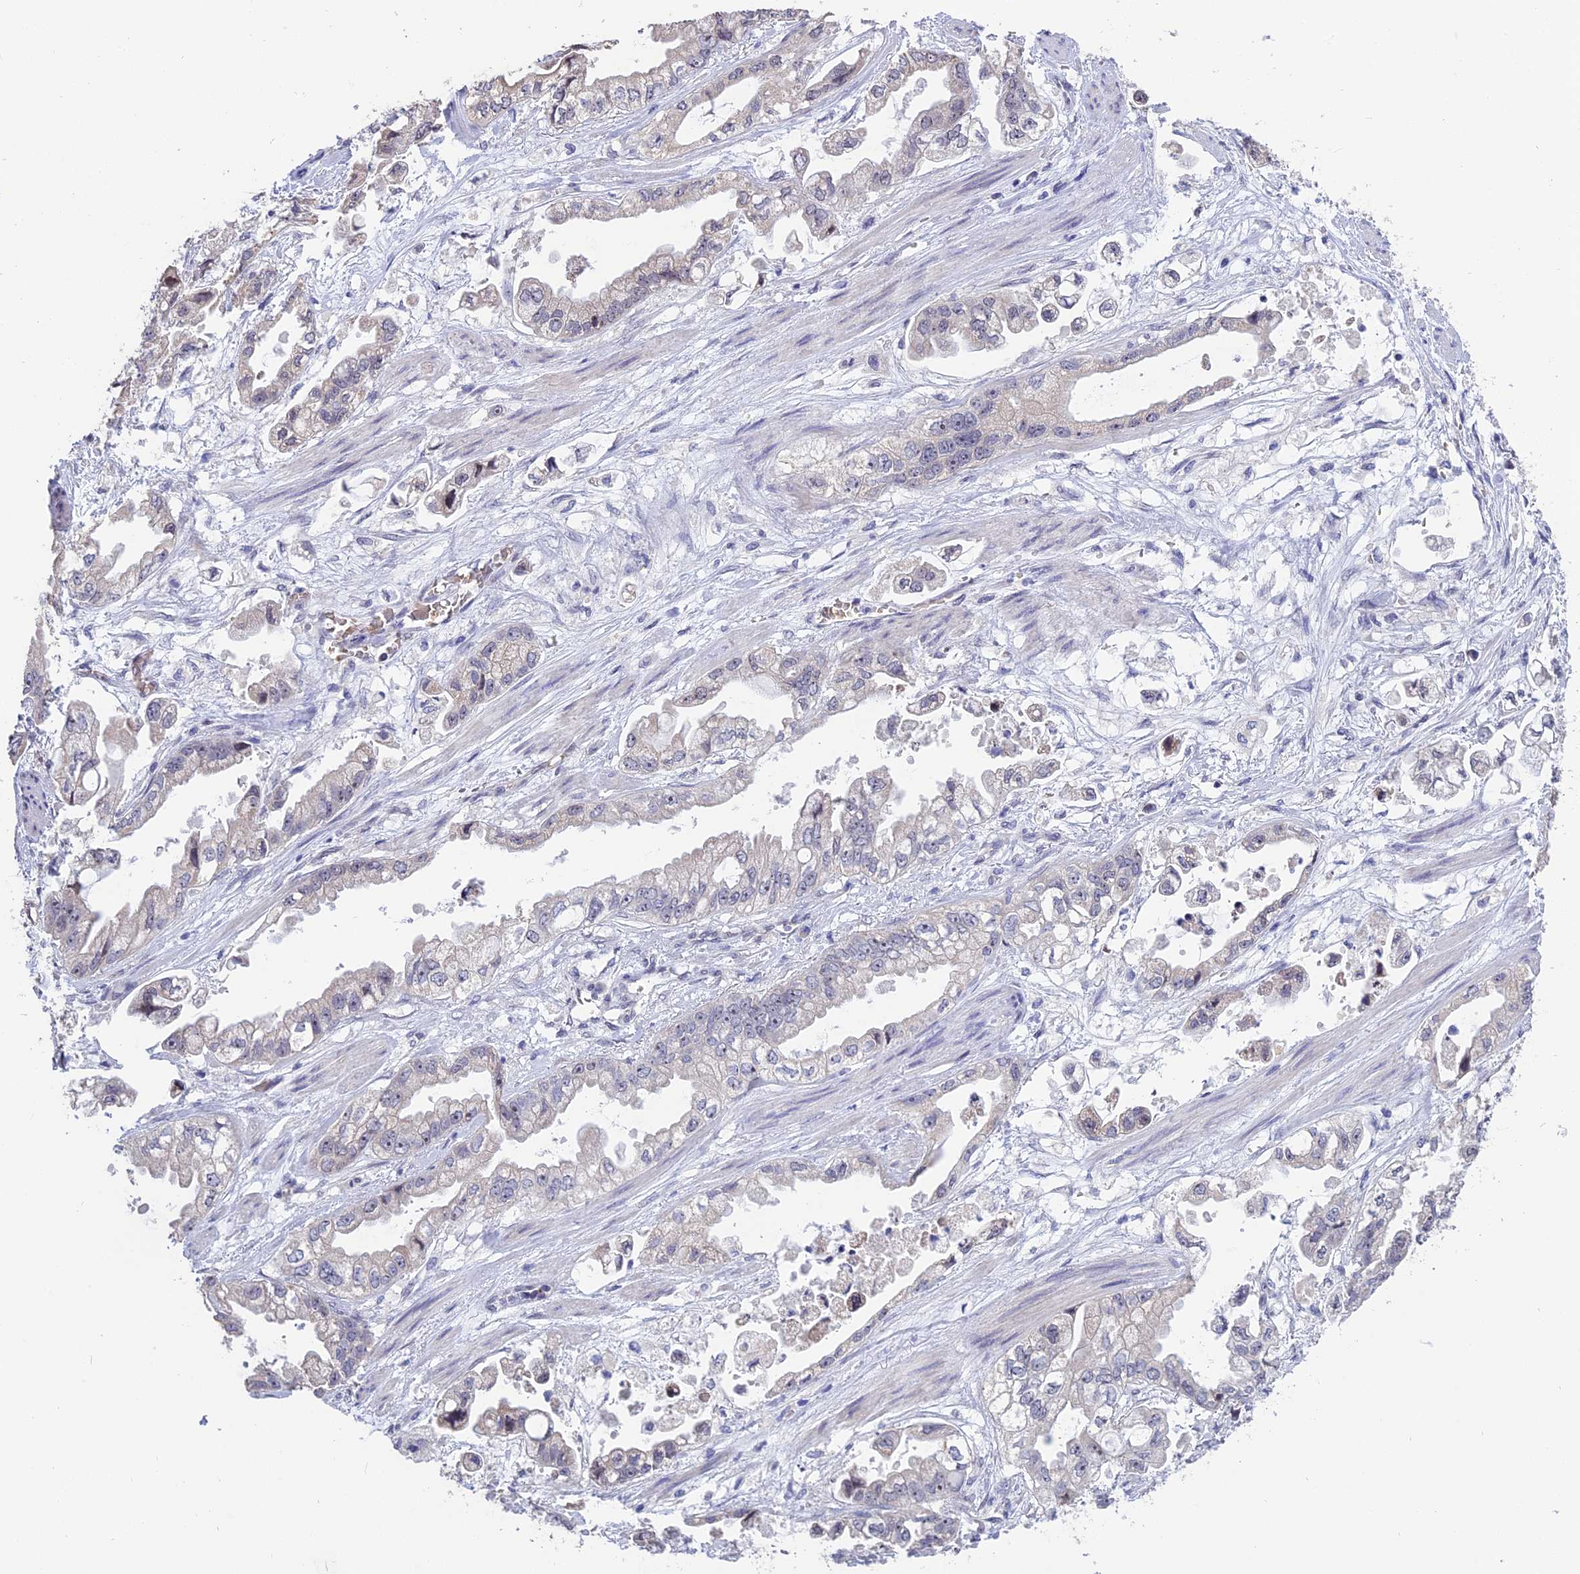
{"staining": {"intensity": "negative", "quantity": "none", "location": "none"}, "tissue": "stomach cancer", "cell_type": "Tumor cells", "image_type": "cancer", "snomed": [{"axis": "morphology", "description": "Adenocarcinoma, NOS"}, {"axis": "topography", "description": "Stomach"}], "caption": "Tumor cells are negative for protein expression in human stomach cancer (adenocarcinoma).", "gene": "KNOP1", "patient": {"sex": "male", "age": 62}}